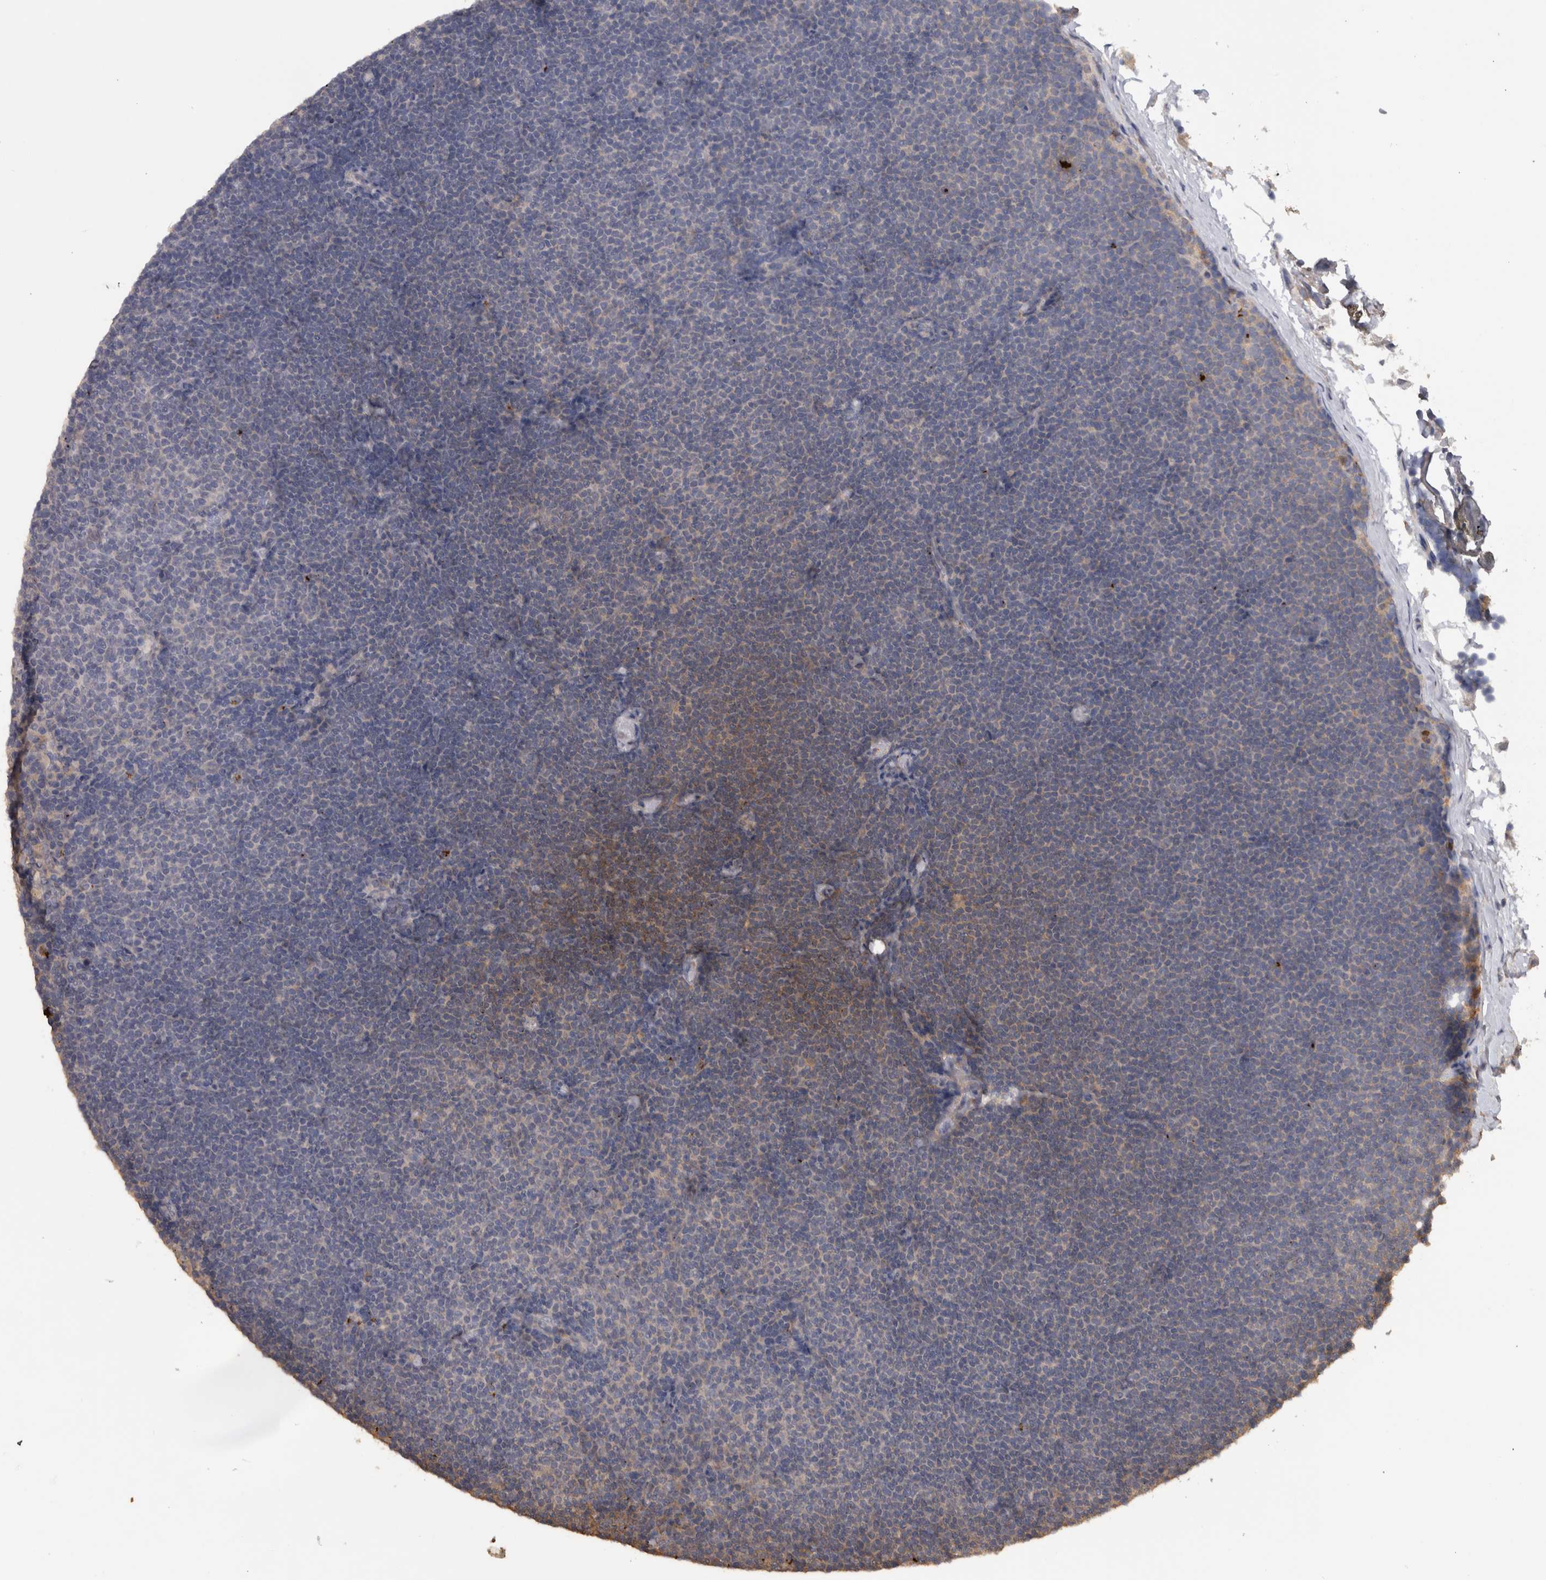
{"staining": {"intensity": "negative", "quantity": "none", "location": "none"}, "tissue": "lymphoma", "cell_type": "Tumor cells", "image_type": "cancer", "snomed": [{"axis": "morphology", "description": "Malignant lymphoma, non-Hodgkin's type, Low grade"}, {"axis": "topography", "description": "Lymph node"}], "caption": "This is an immunohistochemistry image of human lymphoma. There is no expression in tumor cells.", "gene": "TMED7", "patient": {"sex": "female", "age": 53}}